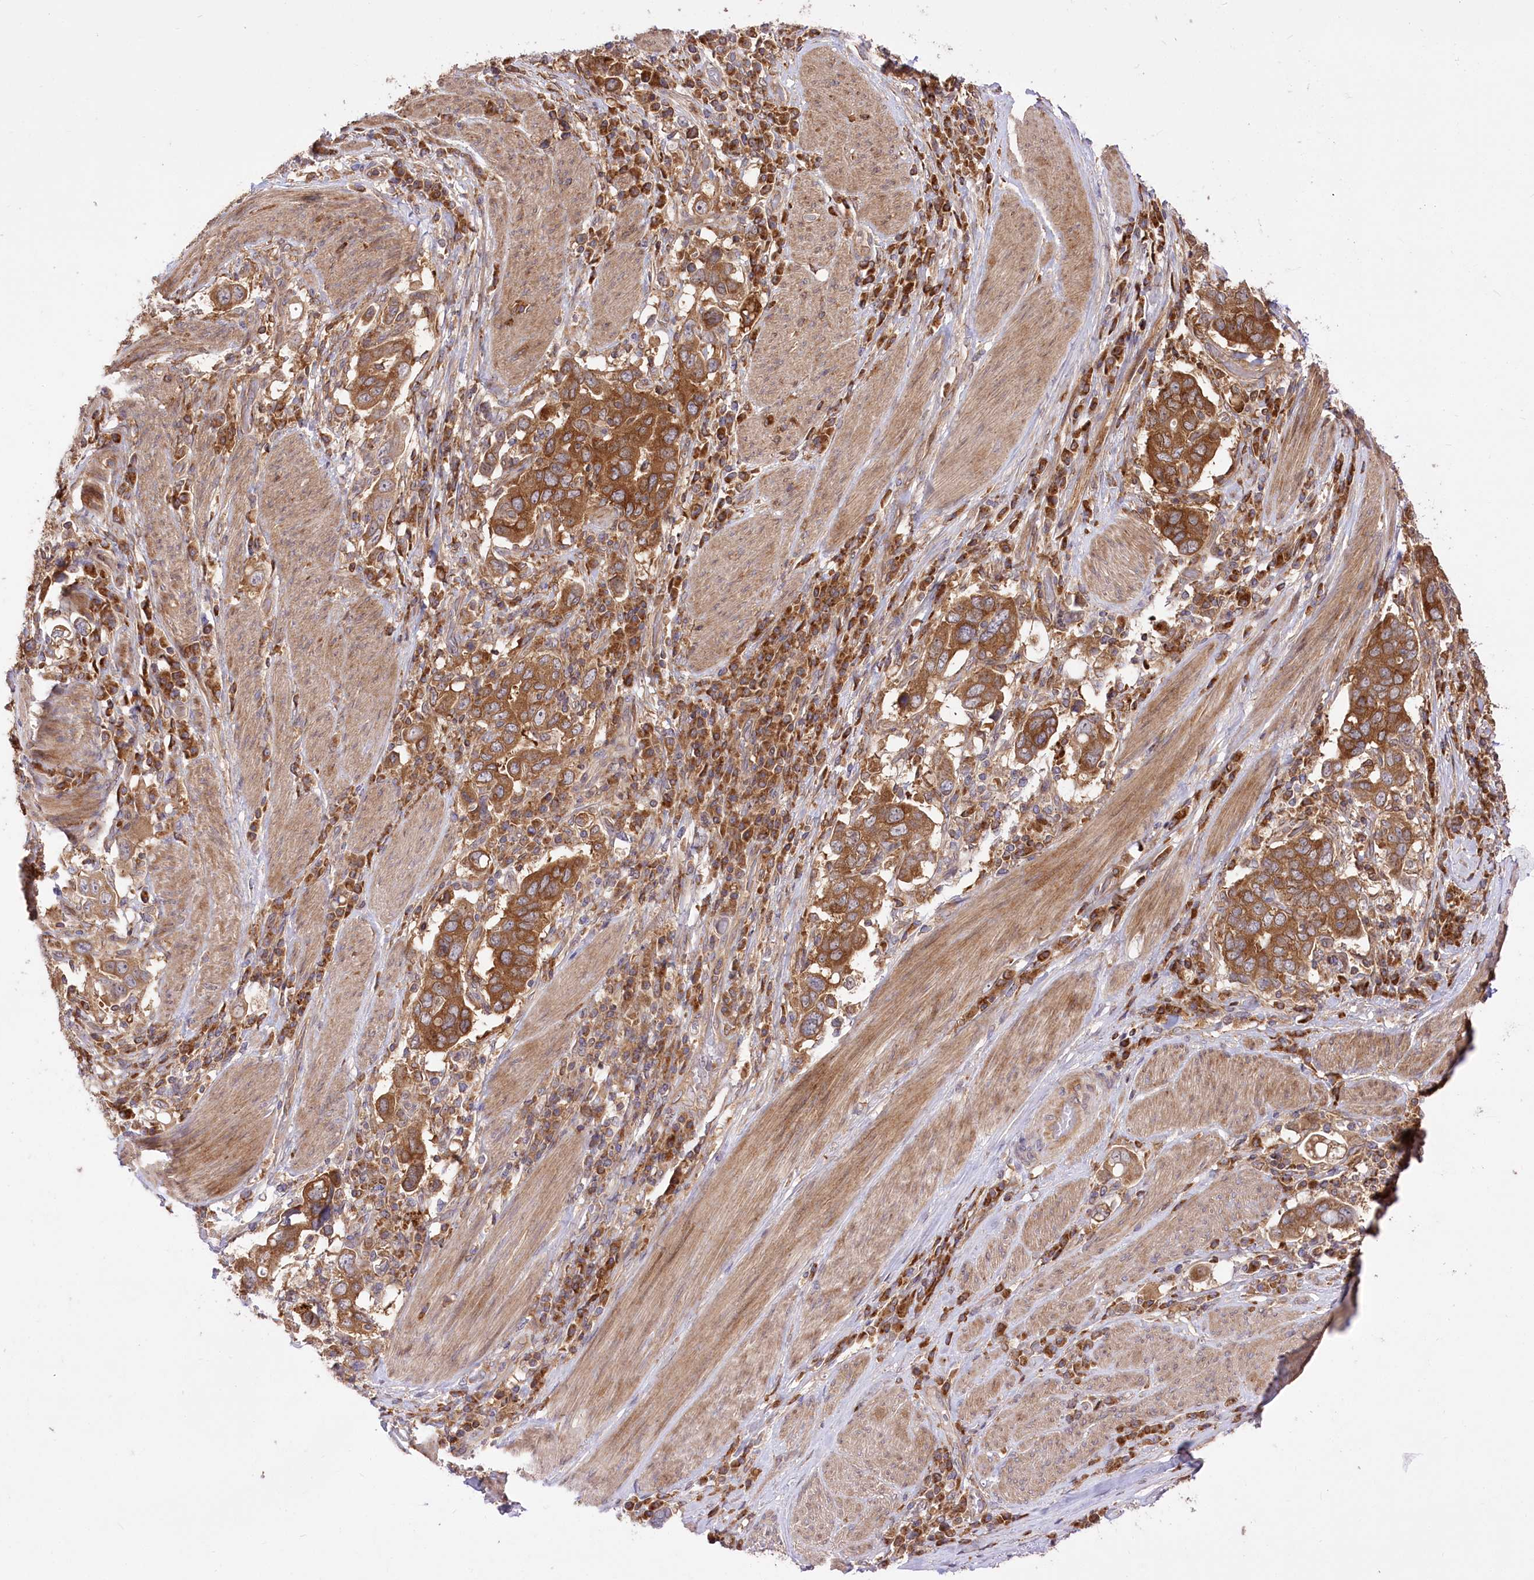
{"staining": {"intensity": "moderate", "quantity": ">75%", "location": "cytoplasmic/membranous"}, "tissue": "stomach cancer", "cell_type": "Tumor cells", "image_type": "cancer", "snomed": [{"axis": "morphology", "description": "Adenocarcinoma, NOS"}, {"axis": "topography", "description": "Stomach, upper"}], "caption": "Protein expression analysis of adenocarcinoma (stomach) shows moderate cytoplasmic/membranous staining in about >75% of tumor cells.", "gene": "XYLB", "patient": {"sex": "male", "age": 62}}